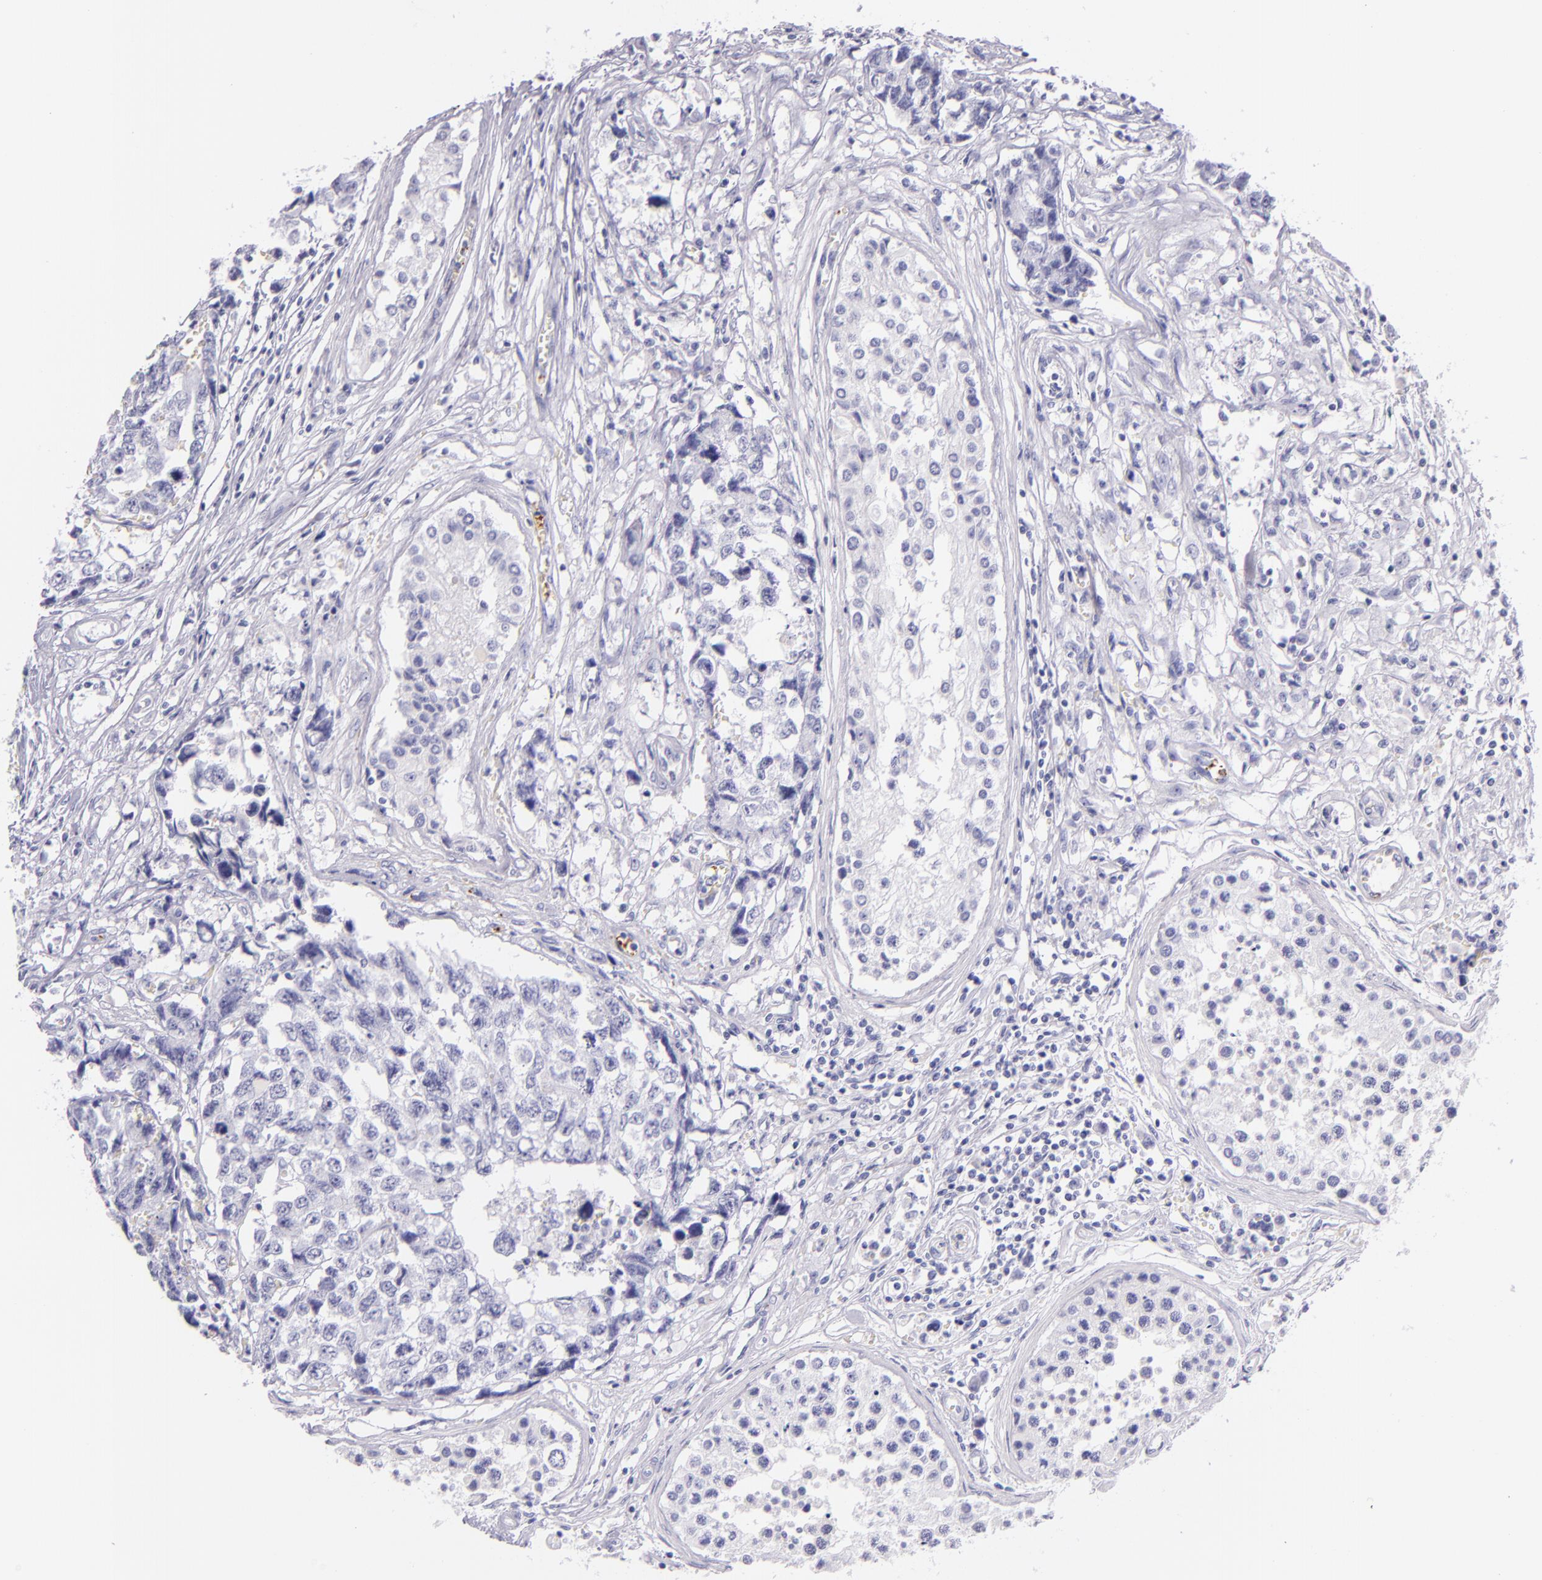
{"staining": {"intensity": "negative", "quantity": "none", "location": "none"}, "tissue": "testis cancer", "cell_type": "Tumor cells", "image_type": "cancer", "snomed": [{"axis": "morphology", "description": "Carcinoma, Embryonal, NOS"}, {"axis": "topography", "description": "Testis"}], "caption": "Tumor cells show no significant expression in testis cancer.", "gene": "SELP", "patient": {"sex": "male", "age": 31}}